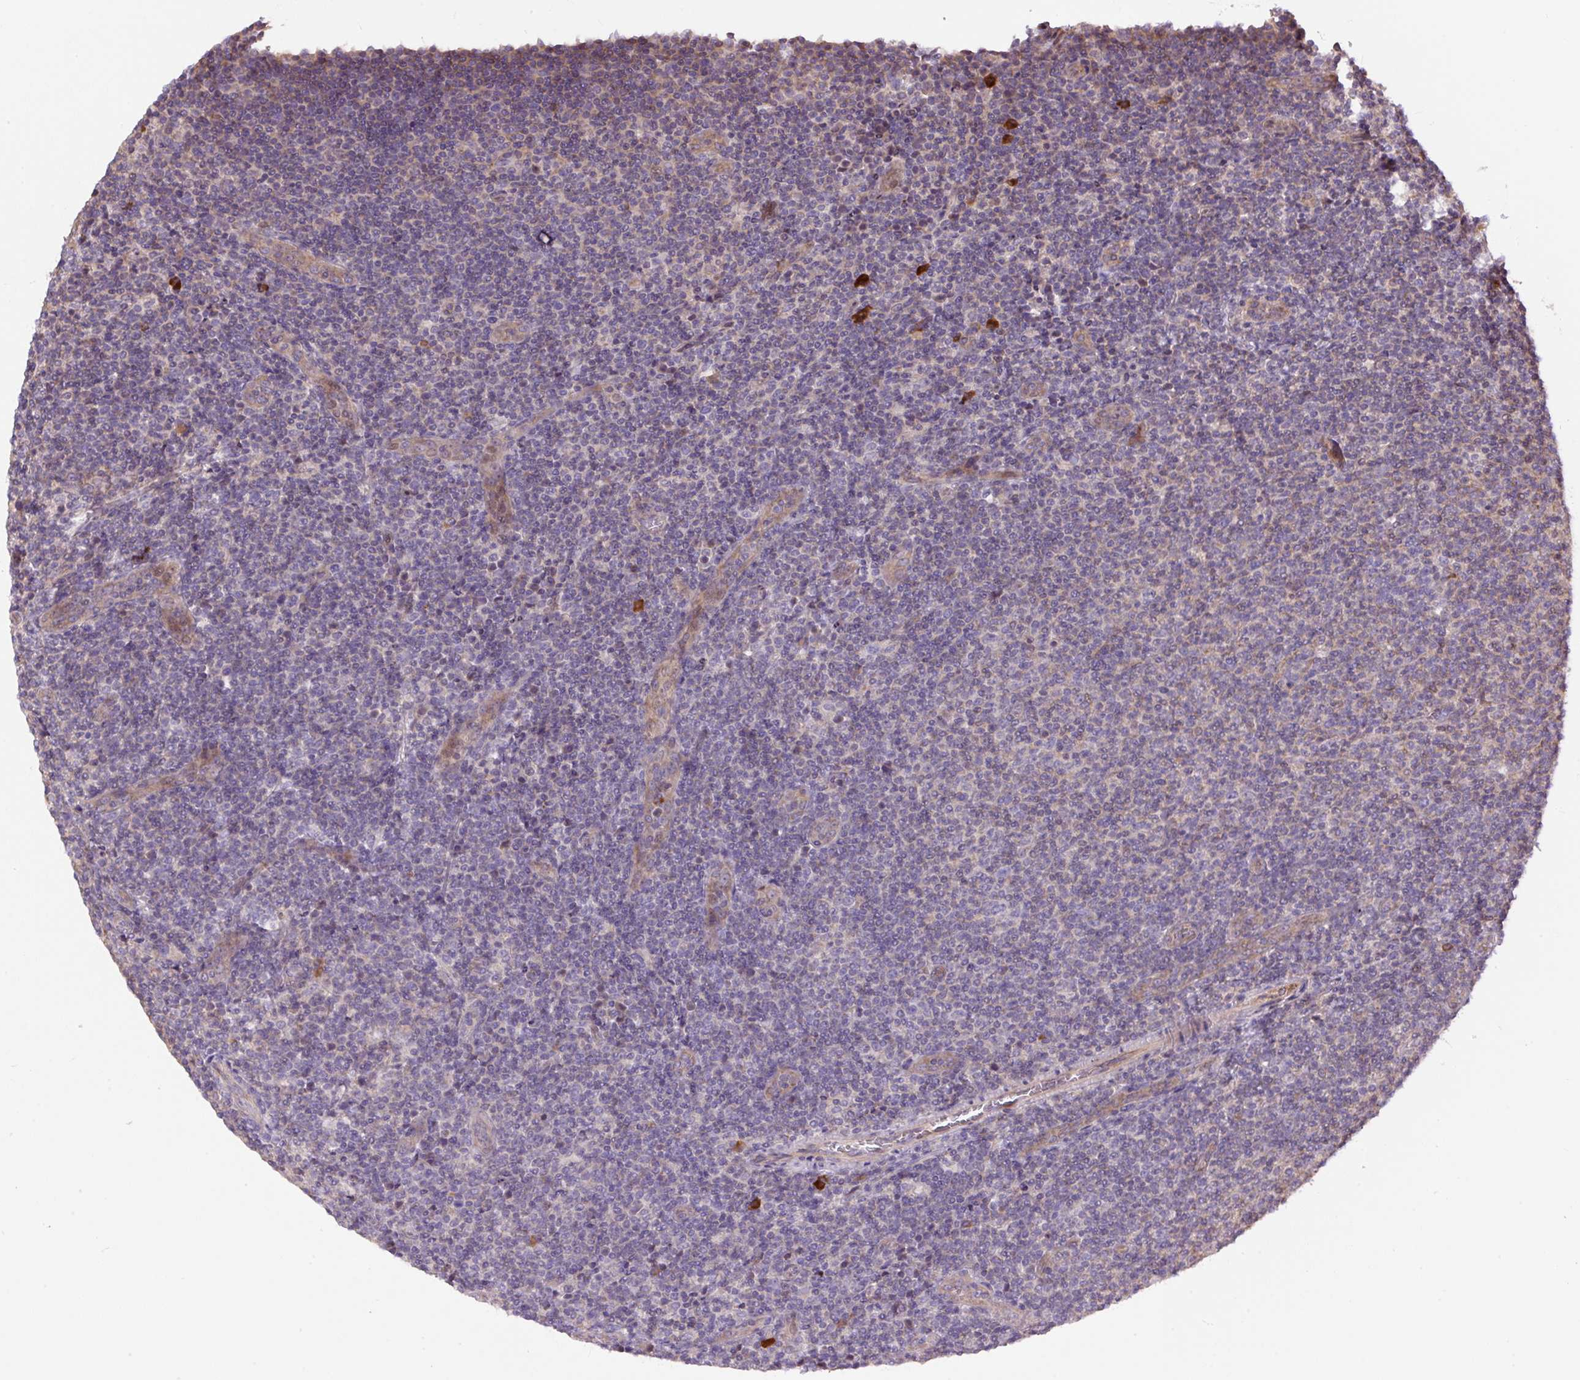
{"staining": {"intensity": "negative", "quantity": "none", "location": "none"}, "tissue": "lymphoma", "cell_type": "Tumor cells", "image_type": "cancer", "snomed": [{"axis": "morphology", "description": "Malignant lymphoma, non-Hodgkin's type, Low grade"}, {"axis": "topography", "description": "Lymph node"}], "caption": "The image demonstrates no significant positivity in tumor cells of low-grade malignant lymphoma, non-Hodgkin's type.", "gene": "PPME1", "patient": {"sex": "male", "age": 66}}